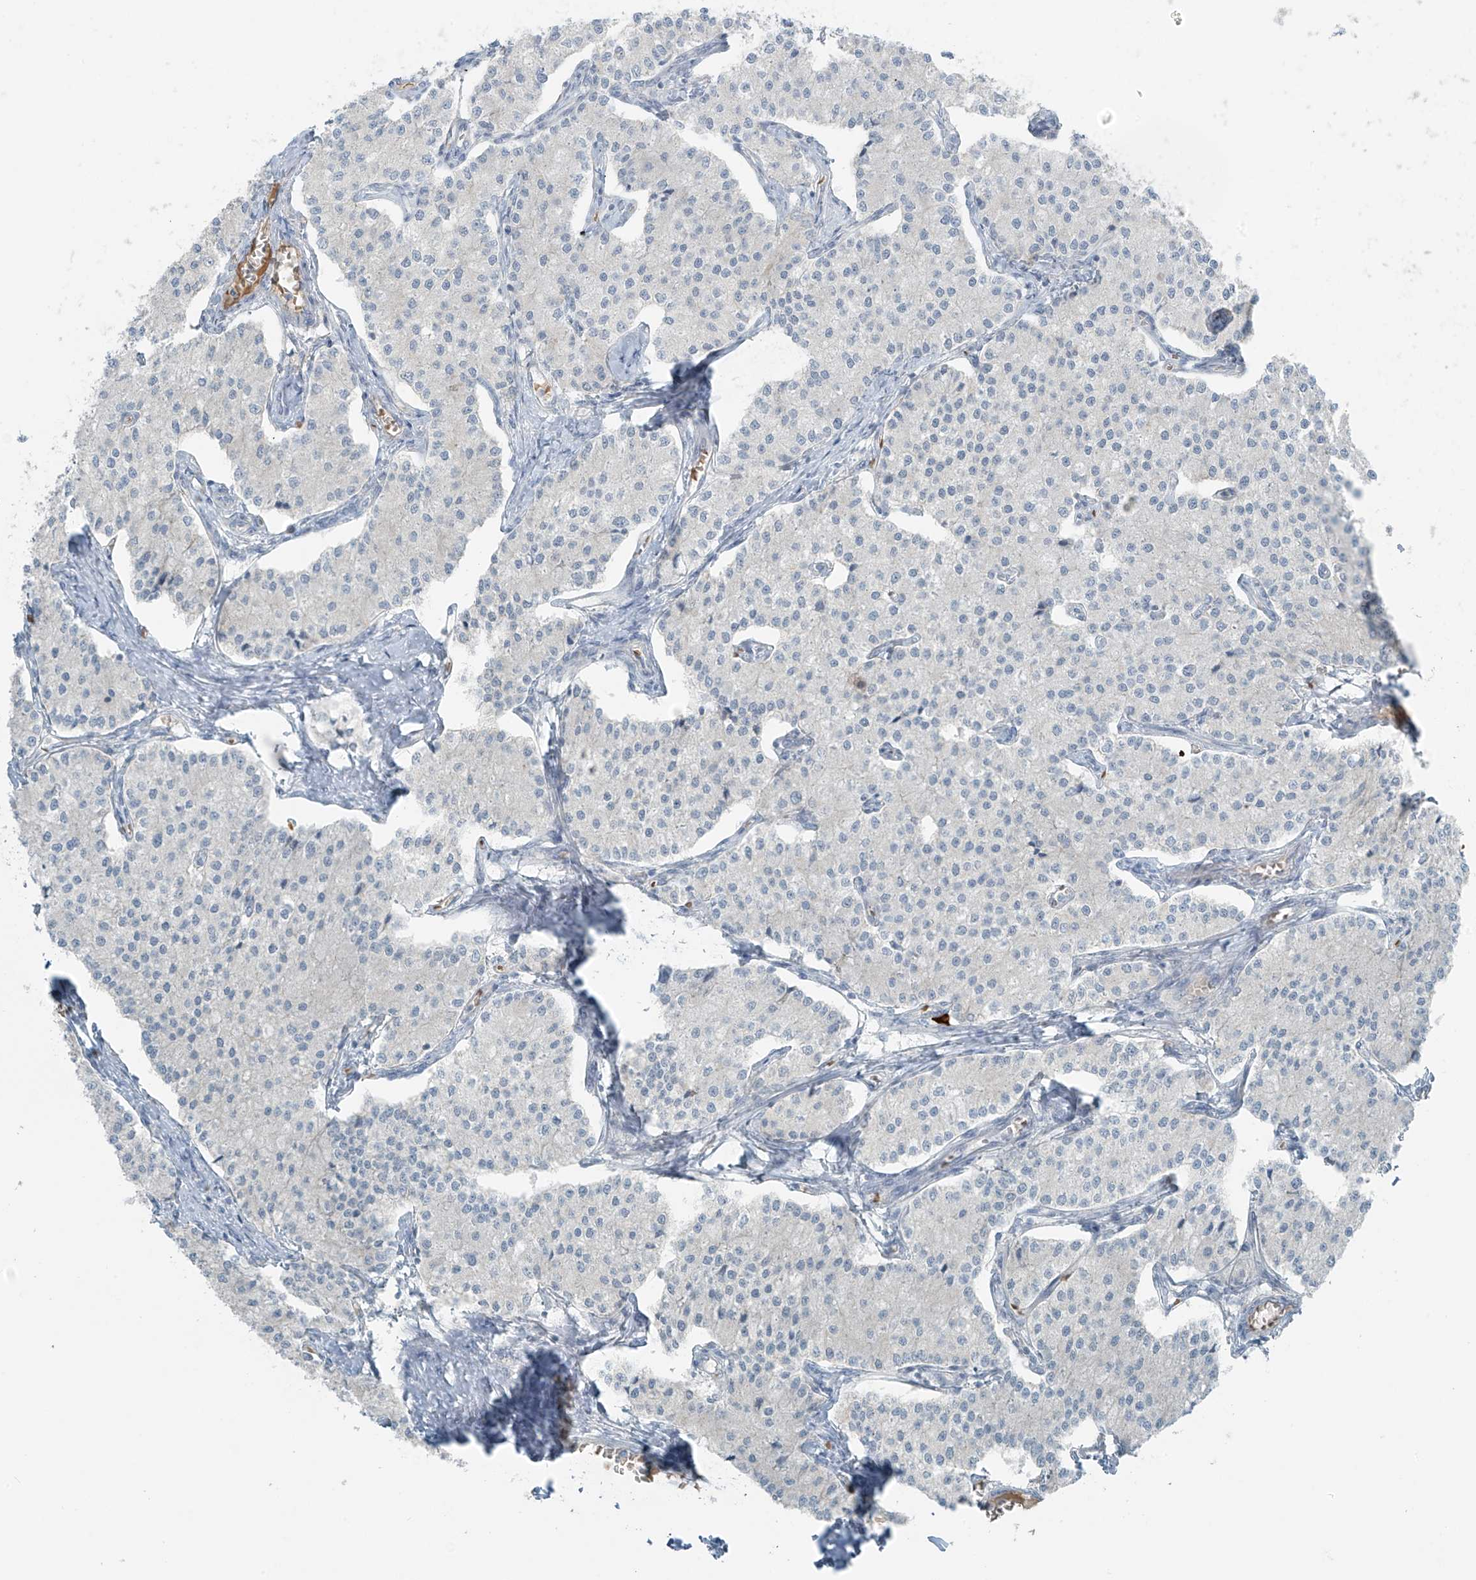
{"staining": {"intensity": "negative", "quantity": "none", "location": "none"}, "tissue": "carcinoid", "cell_type": "Tumor cells", "image_type": "cancer", "snomed": [{"axis": "morphology", "description": "Carcinoid, malignant, NOS"}, {"axis": "topography", "description": "Colon"}], "caption": "Carcinoid was stained to show a protein in brown. There is no significant staining in tumor cells.", "gene": "FAM131C", "patient": {"sex": "female", "age": 52}}